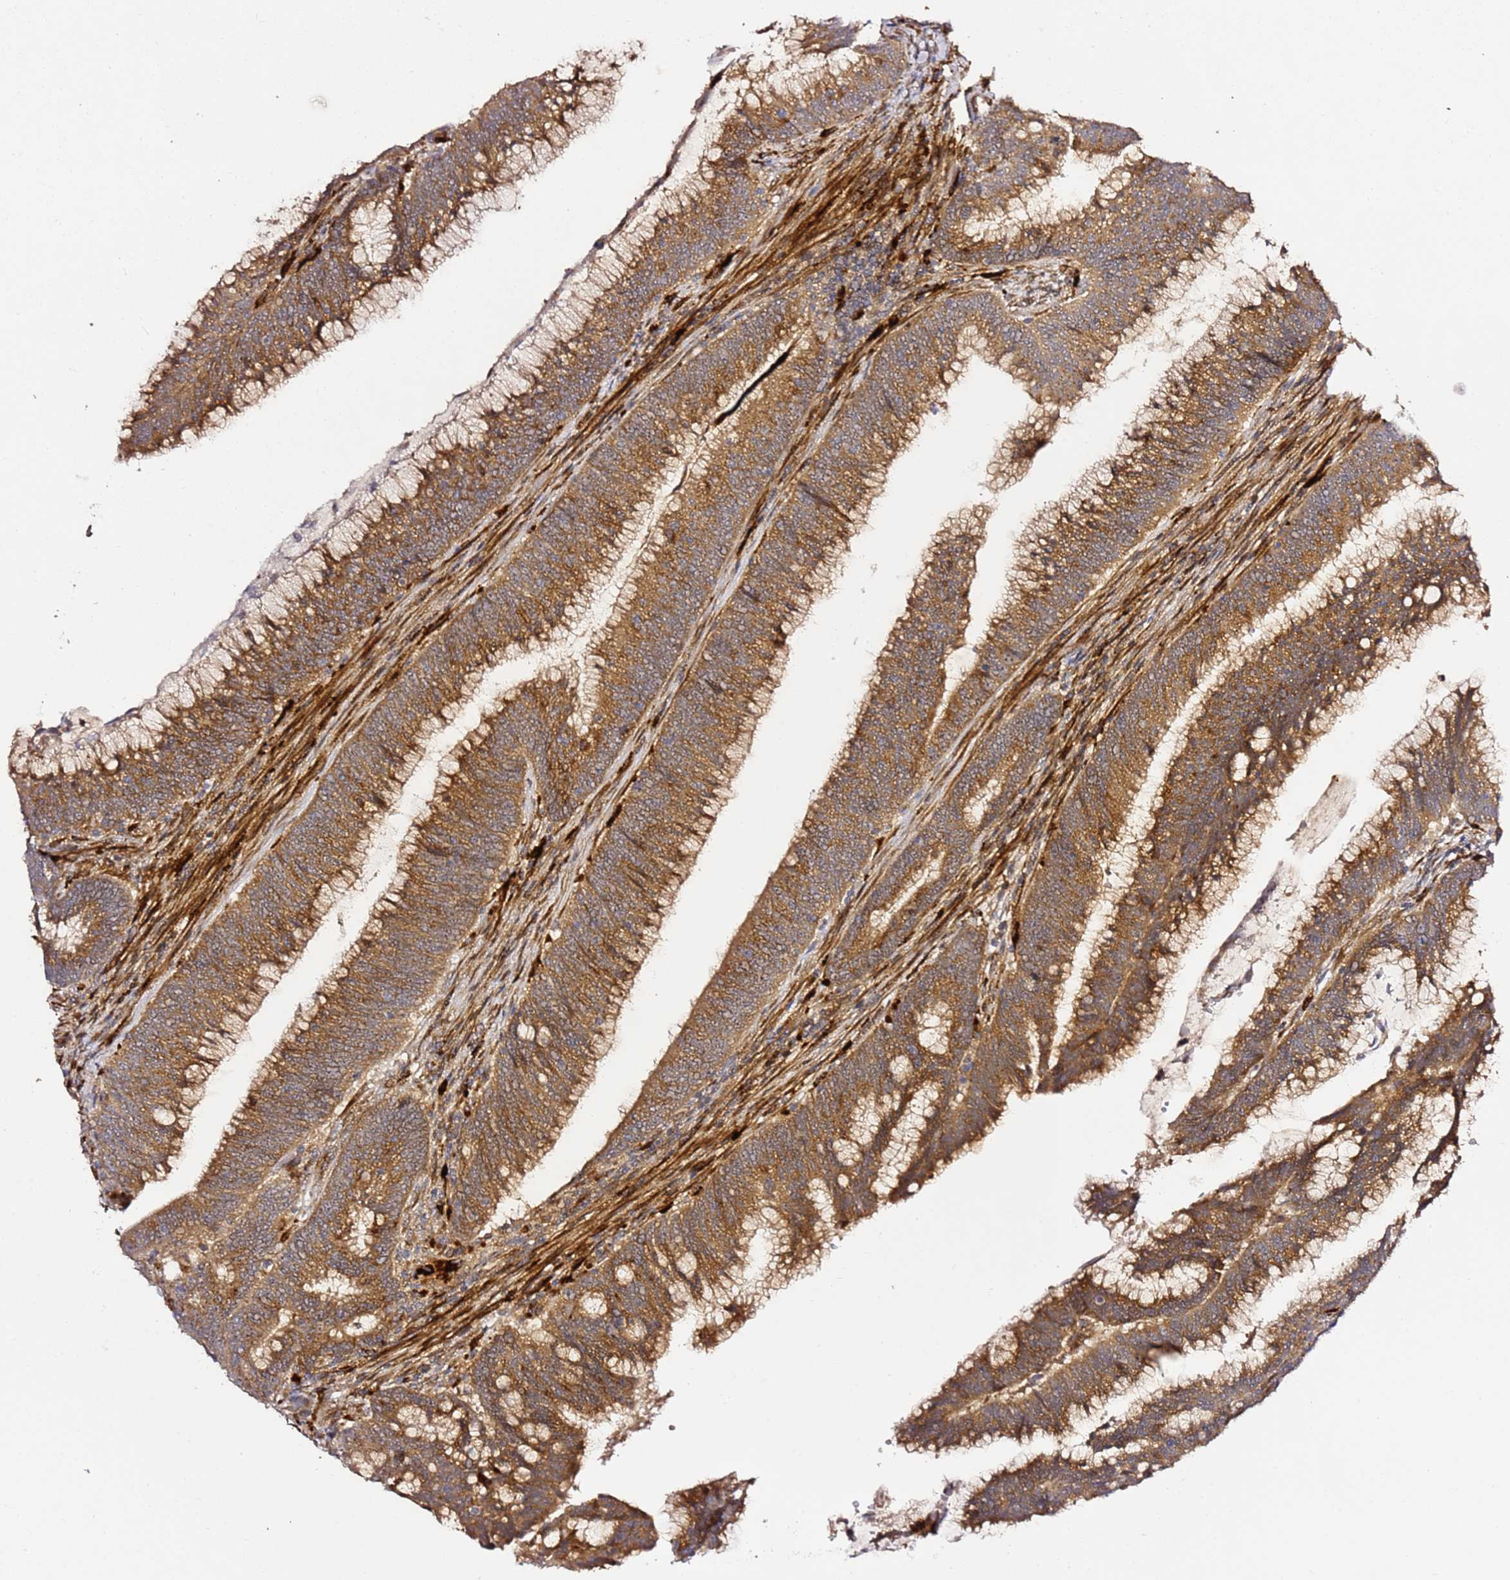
{"staining": {"intensity": "moderate", "quantity": ">75%", "location": "cytoplasmic/membranous"}, "tissue": "colorectal cancer", "cell_type": "Tumor cells", "image_type": "cancer", "snomed": [{"axis": "morphology", "description": "Adenocarcinoma, NOS"}, {"axis": "topography", "description": "Rectum"}], "caption": "A medium amount of moderate cytoplasmic/membranous staining is appreciated in about >75% of tumor cells in adenocarcinoma (colorectal) tissue. The protein of interest is stained brown, and the nuclei are stained in blue (DAB (3,3'-diaminobenzidine) IHC with brightfield microscopy, high magnification).", "gene": "PVRIG", "patient": {"sex": "female", "age": 77}}